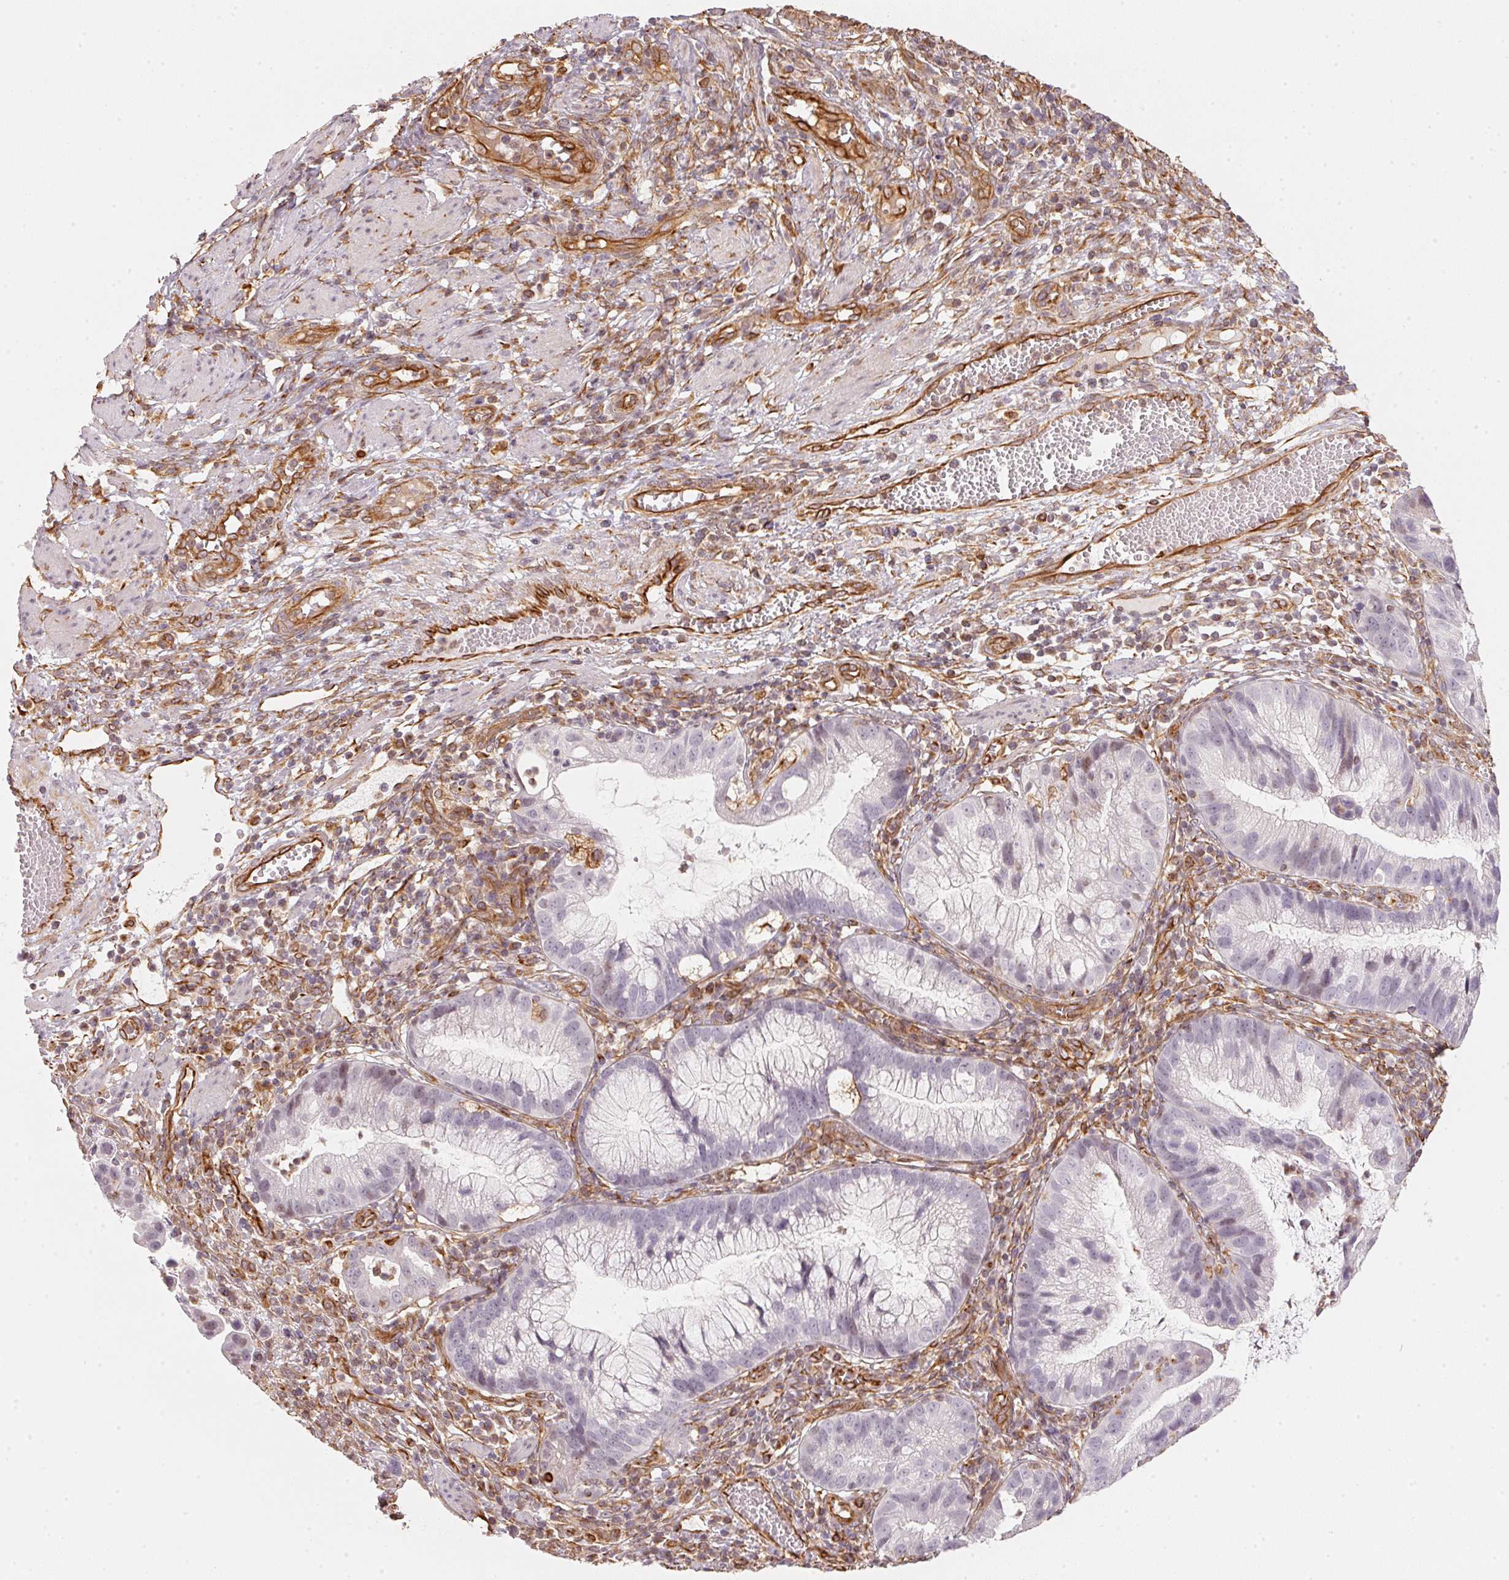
{"staining": {"intensity": "weak", "quantity": "<25%", "location": "nuclear"}, "tissue": "cervical cancer", "cell_type": "Tumor cells", "image_type": "cancer", "snomed": [{"axis": "morphology", "description": "Adenocarcinoma, NOS"}, {"axis": "topography", "description": "Cervix"}], "caption": "Human cervical adenocarcinoma stained for a protein using IHC shows no staining in tumor cells.", "gene": "FOXR2", "patient": {"sex": "female", "age": 34}}